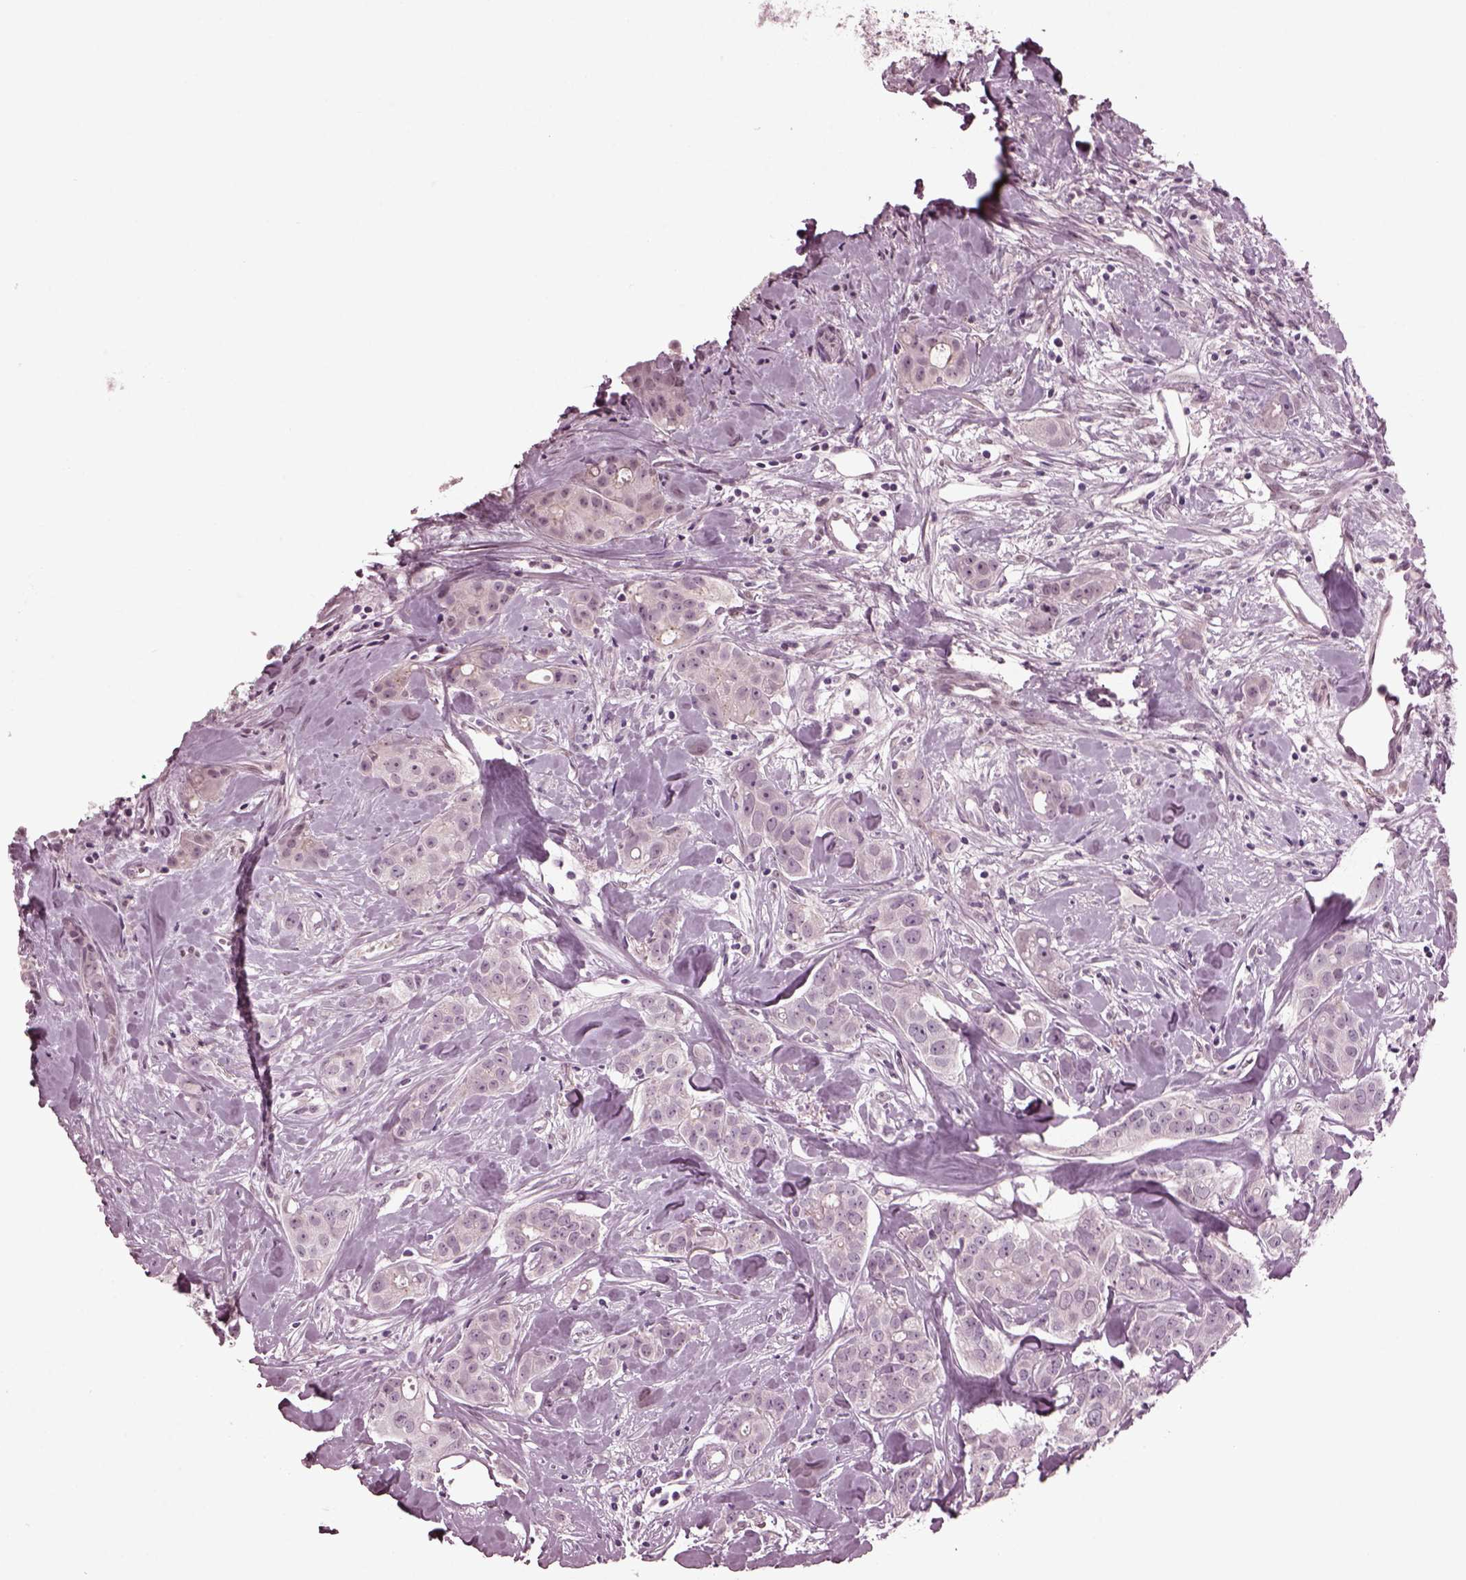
{"staining": {"intensity": "negative", "quantity": "none", "location": "none"}, "tissue": "breast cancer", "cell_type": "Tumor cells", "image_type": "cancer", "snomed": [{"axis": "morphology", "description": "Duct carcinoma"}, {"axis": "topography", "description": "Breast"}], "caption": "The histopathology image displays no staining of tumor cells in invasive ductal carcinoma (breast).", "gene": "MIB2", "patient": {"sex": "female", "age": 43}}